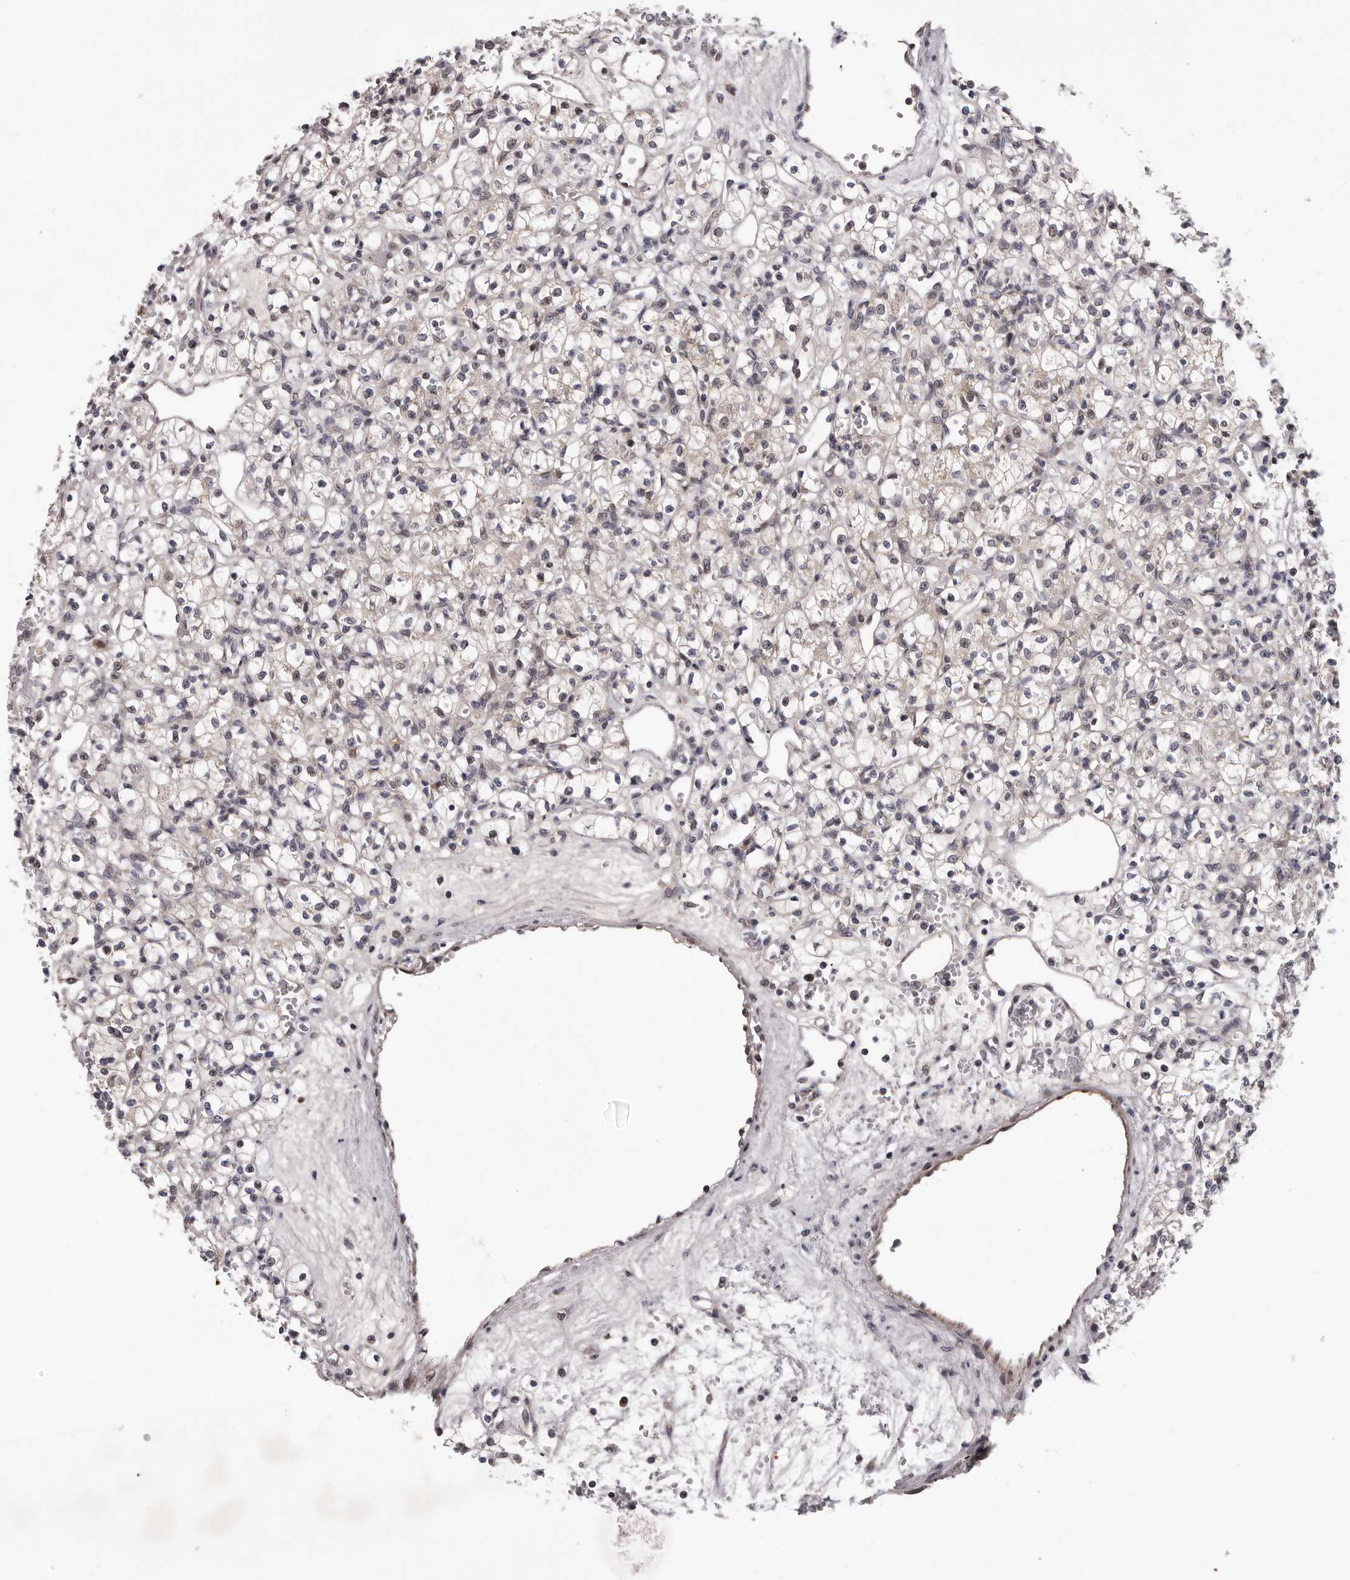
{"staining": {"intensity": "weak", "quantity": "<25%", "location": "cytoplasmic/membranous,nuclear"}, "tissue": "renal cancer", "cell_type": "Tumor cells", "image_type": "cancer", "snomed": [{"axis": "morphology", "description": "Adenocarcinoma, NOS"}, {"axis": "topography", "description": "Kidney"}], "caption": "The micrograph shows no staining of tumor cells in renal cancer (adenocarcinoma).", "gene": "MED8", "patient": {"sex": "female", "age": 59}}